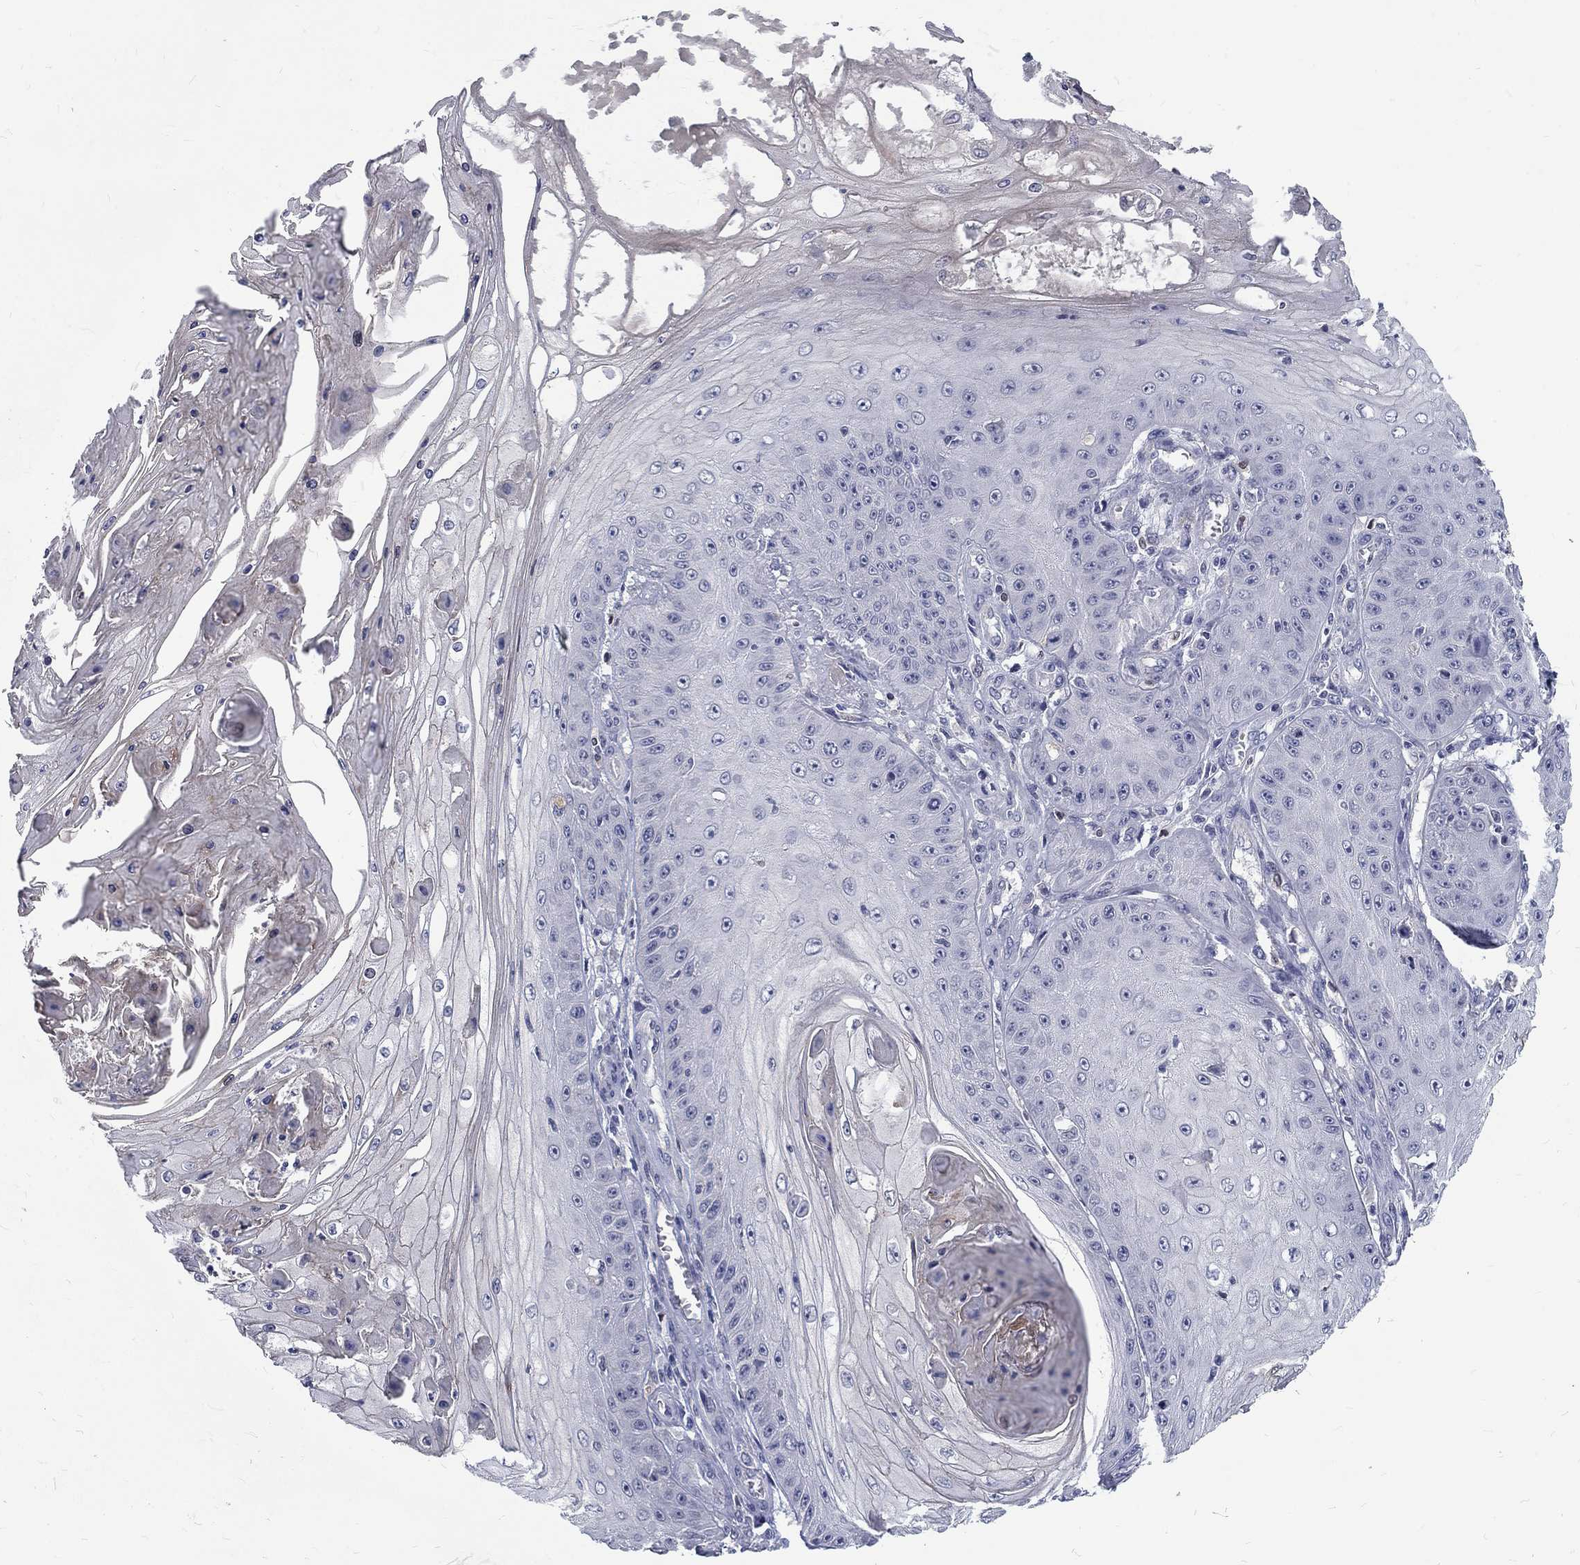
{"staining": {"intensity": "negative", "quantity": "none", "location": "none"}, "tissue": "skin cancer", "cell_type": "Tumor cells", "image_type": "cancer", "snomed": [{"axis": "morphology", "description": "Squamous cell carcinoma, NOS"}, {"axis": "topography", "description": "Skin"}], "caption": "An IHC image of squamous cell carcinoma (skin) is shown. There is no staining in tumor cells of squamous cell carcinoma (skin).", "gene": "PHKA1", "patient": {"sex": "male", "age": 70}}